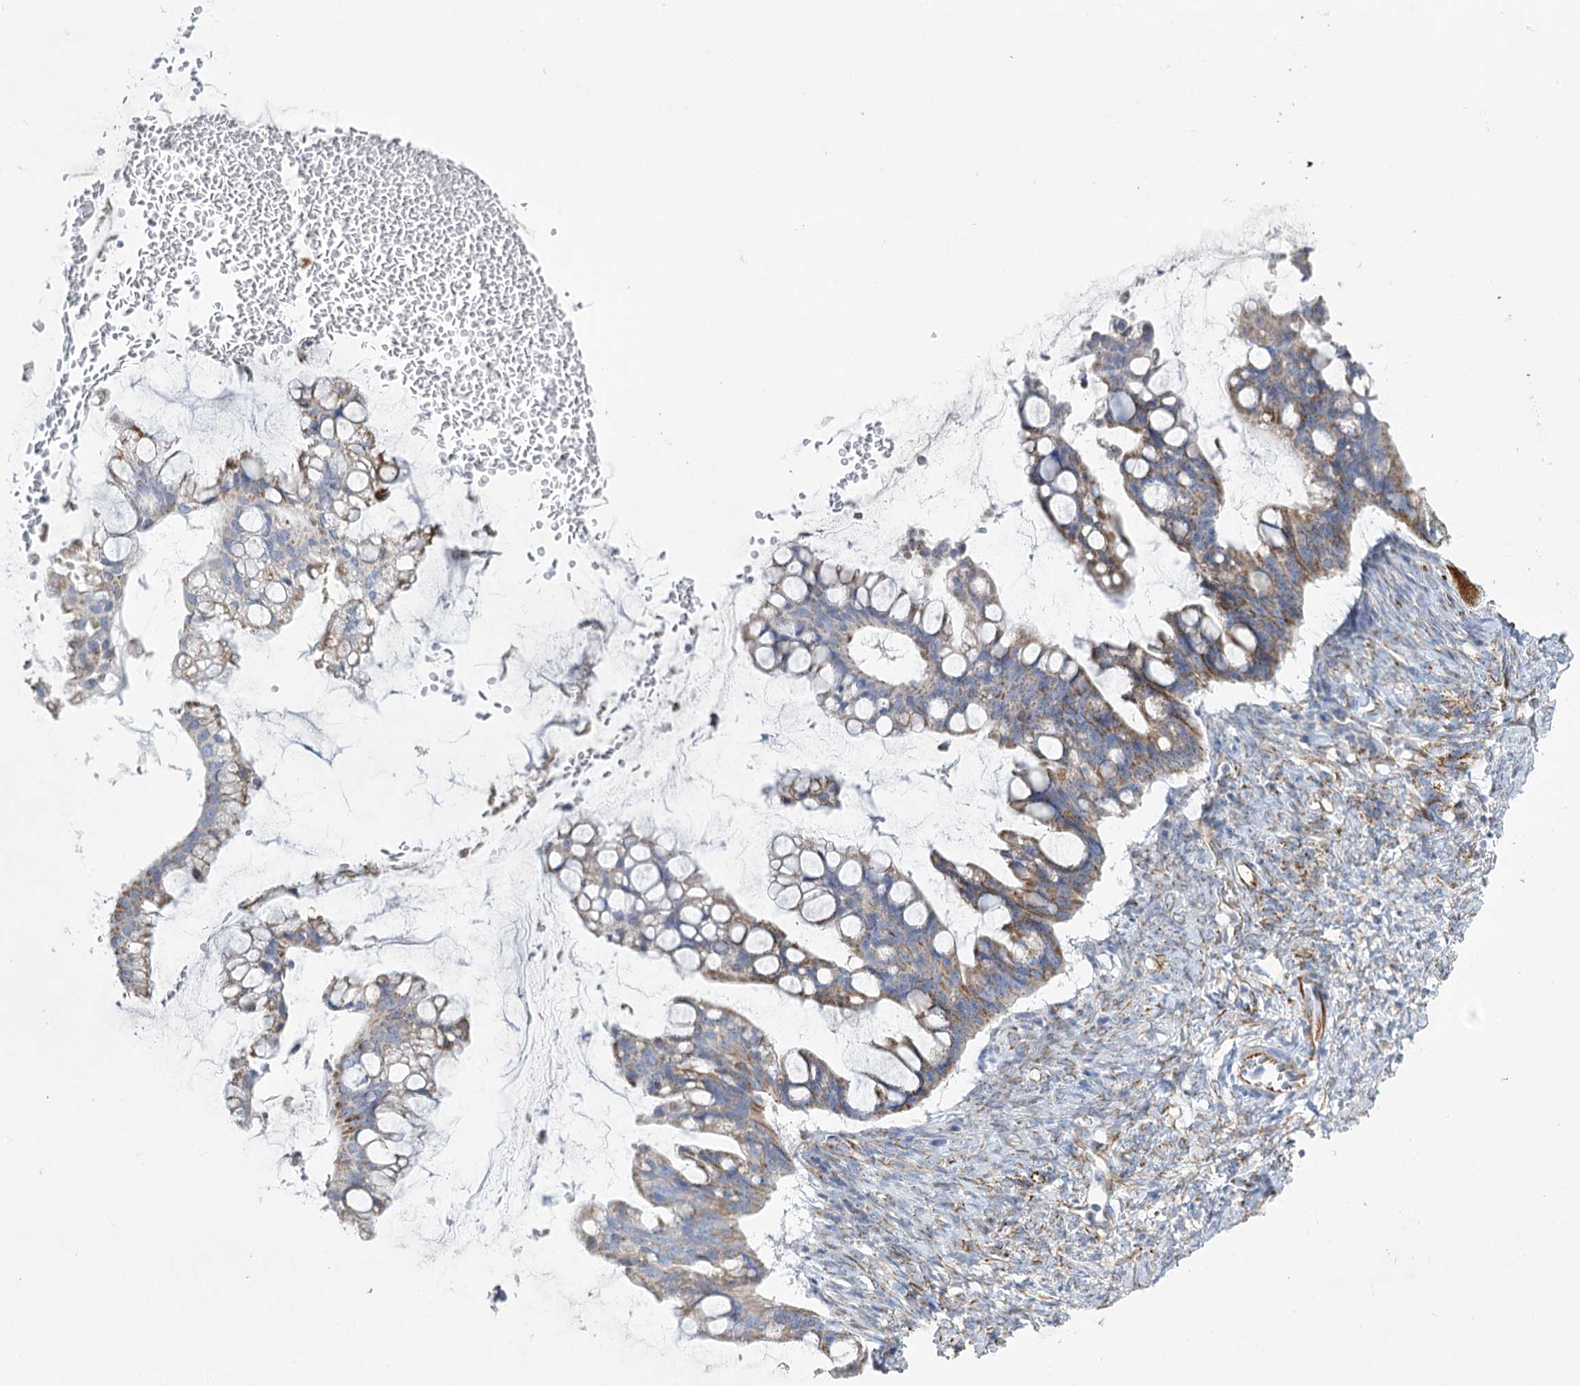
{"staining": {"intensity": "moderate", "quantity": "25%-75%", "location": "cytoplasmic/membranous"}, "tissue": "ovarian cancer", "cell_type": "Tumor cells", "image_type": "cancer", "snomed": [{"axis": "morphology", "description": "Cystadenocarcinoma, mucinous, NOS"}, {"axis": "topography", "description": "Ovary"}], "caption": "Ovarian mucinous cystadenocarcinoma stained for a protein (brown) demonstrates moderate cytoplasmic/membranous positive expression in approximately 25%-75% of tumor cells.", "gene": "DHTKD1", "patient": {"sex": "female", "age": 73}}